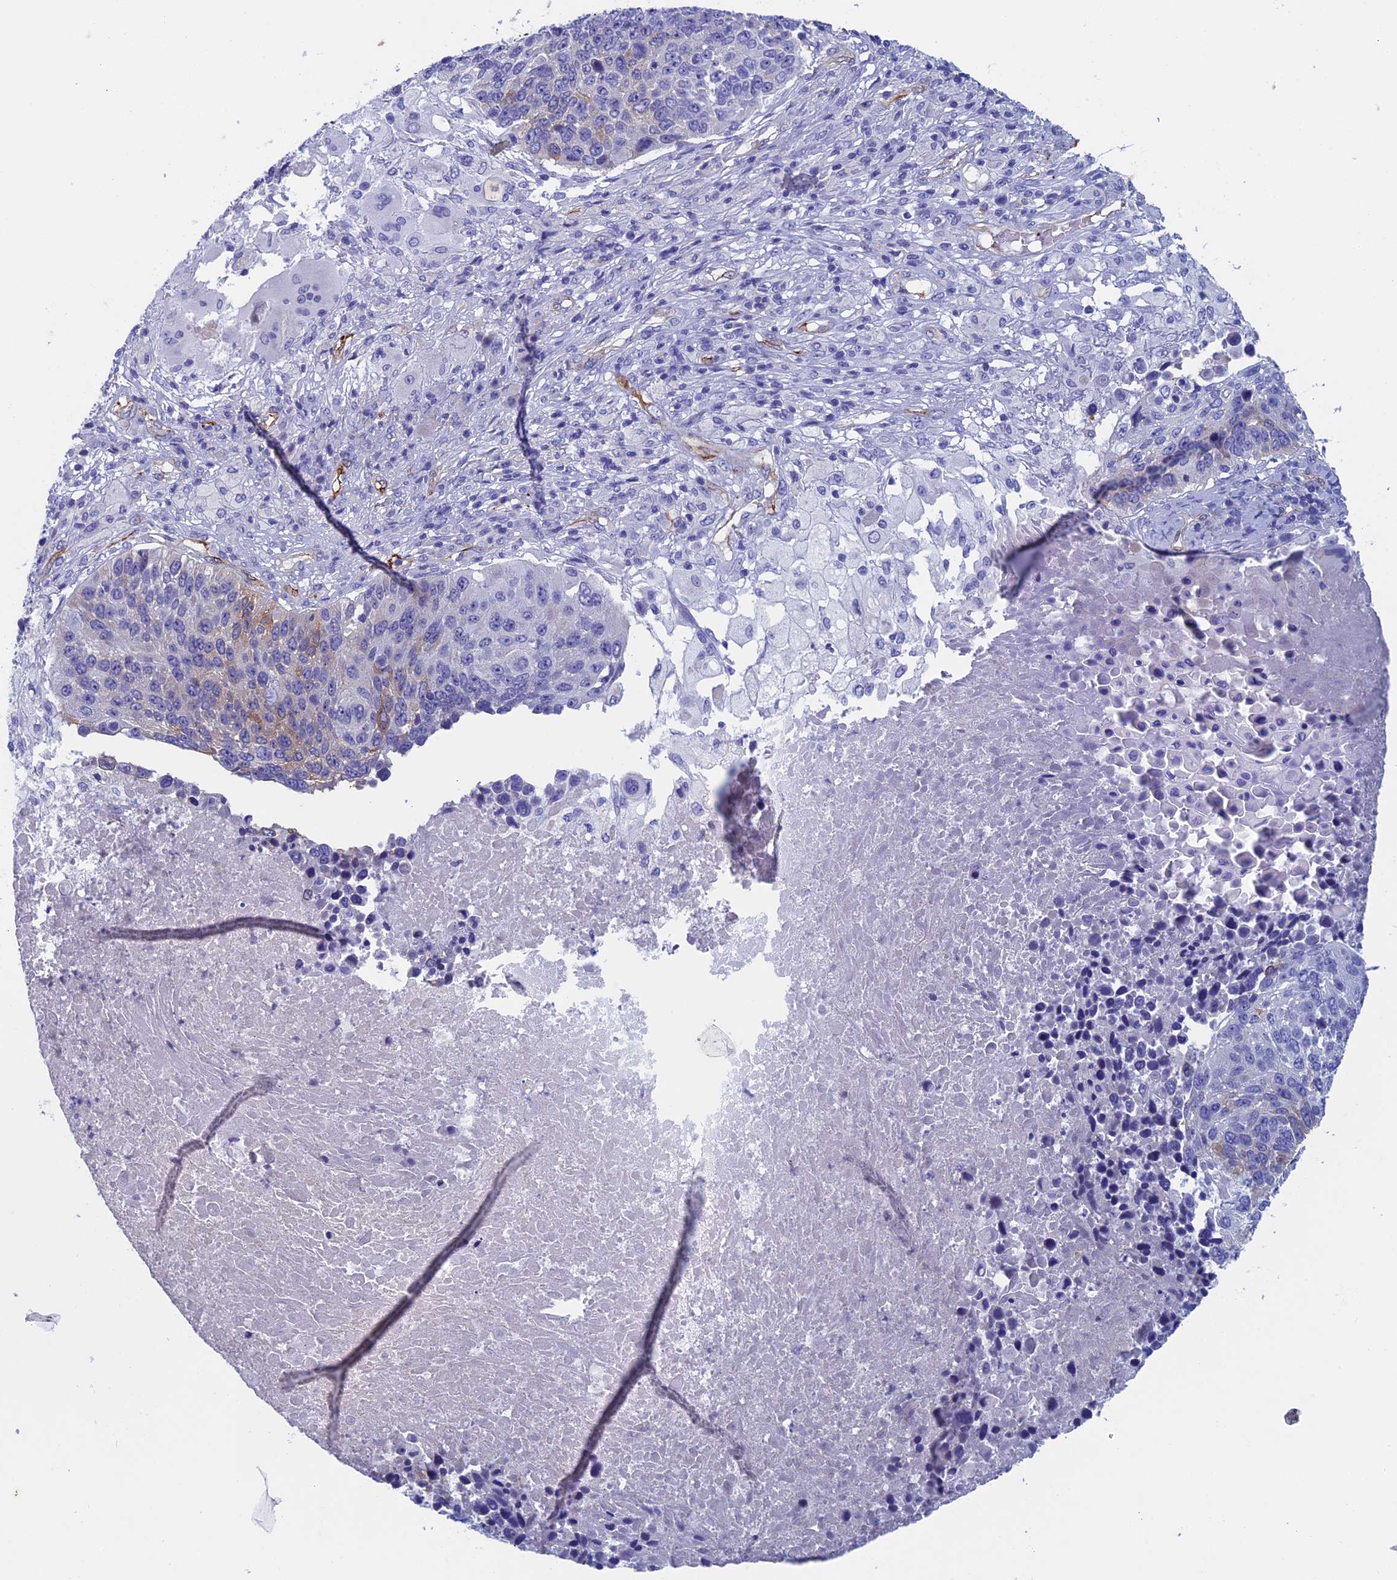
{"staining": {"intensity": "weak", "quantity": "<25%", "location": "cytoplasmic/membranous"}, "tissue": "lung cancer", "cell_type": "Tumor cells", "image_type": "cancer", "snomed": [{"axis": "morphology", "description": "Normal tissue, NOS"}, {"axis": "morphology", "description": "Squamous cell carcinoma, NOS"}, {"axis": "topography", "description": "Lymph node"}, {"axis": "topography", "description": "Lung"}], "caption": "Immunohistochemical staining of lung cancer (squamous cell carcinoma) displays no significant positivity in tumor cells.", "gene": "INSYN1", "patient": {"sex": "male", "age": 66}}